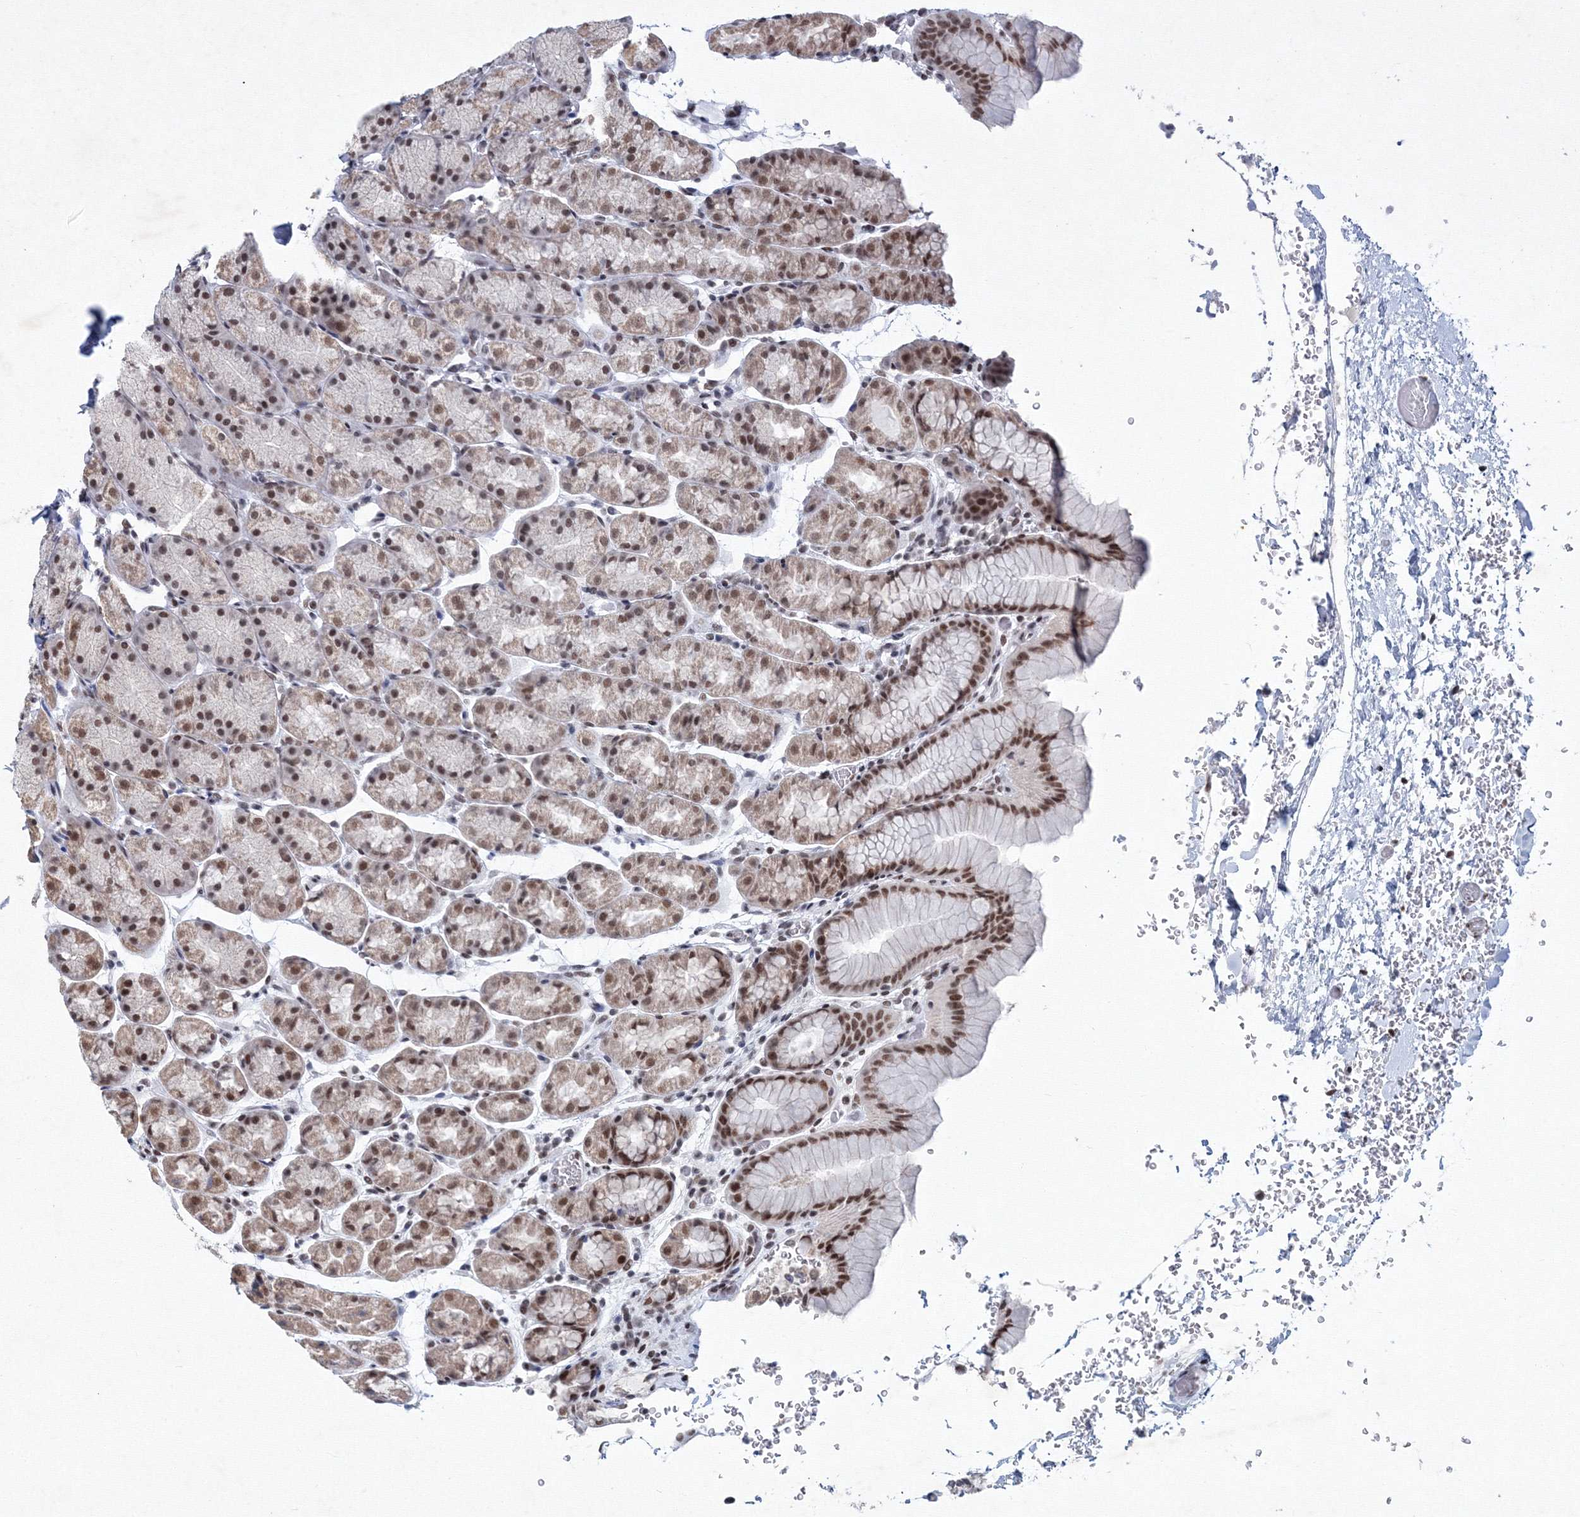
{"staining": {"intensity": "moderate", "quantity": ">75%", "location": "nuclear"}, "tissue": "stomach", "cell_type": "Glandular cells", "image_type": "normal", "snomed": [{"axis": "morphology", "description": "Normal tissue, NOS"}, {"axis": "topography", "description": "Stomach"}], "caption": "A photomicrograph showing moderate nuclear expression in approximately >75% of glandular cells in unremarkable stomach, as visualized by brown immunohistochemical staining.", "gene": "SF3B6", "patient": {"sex": "male", "age": 42}}